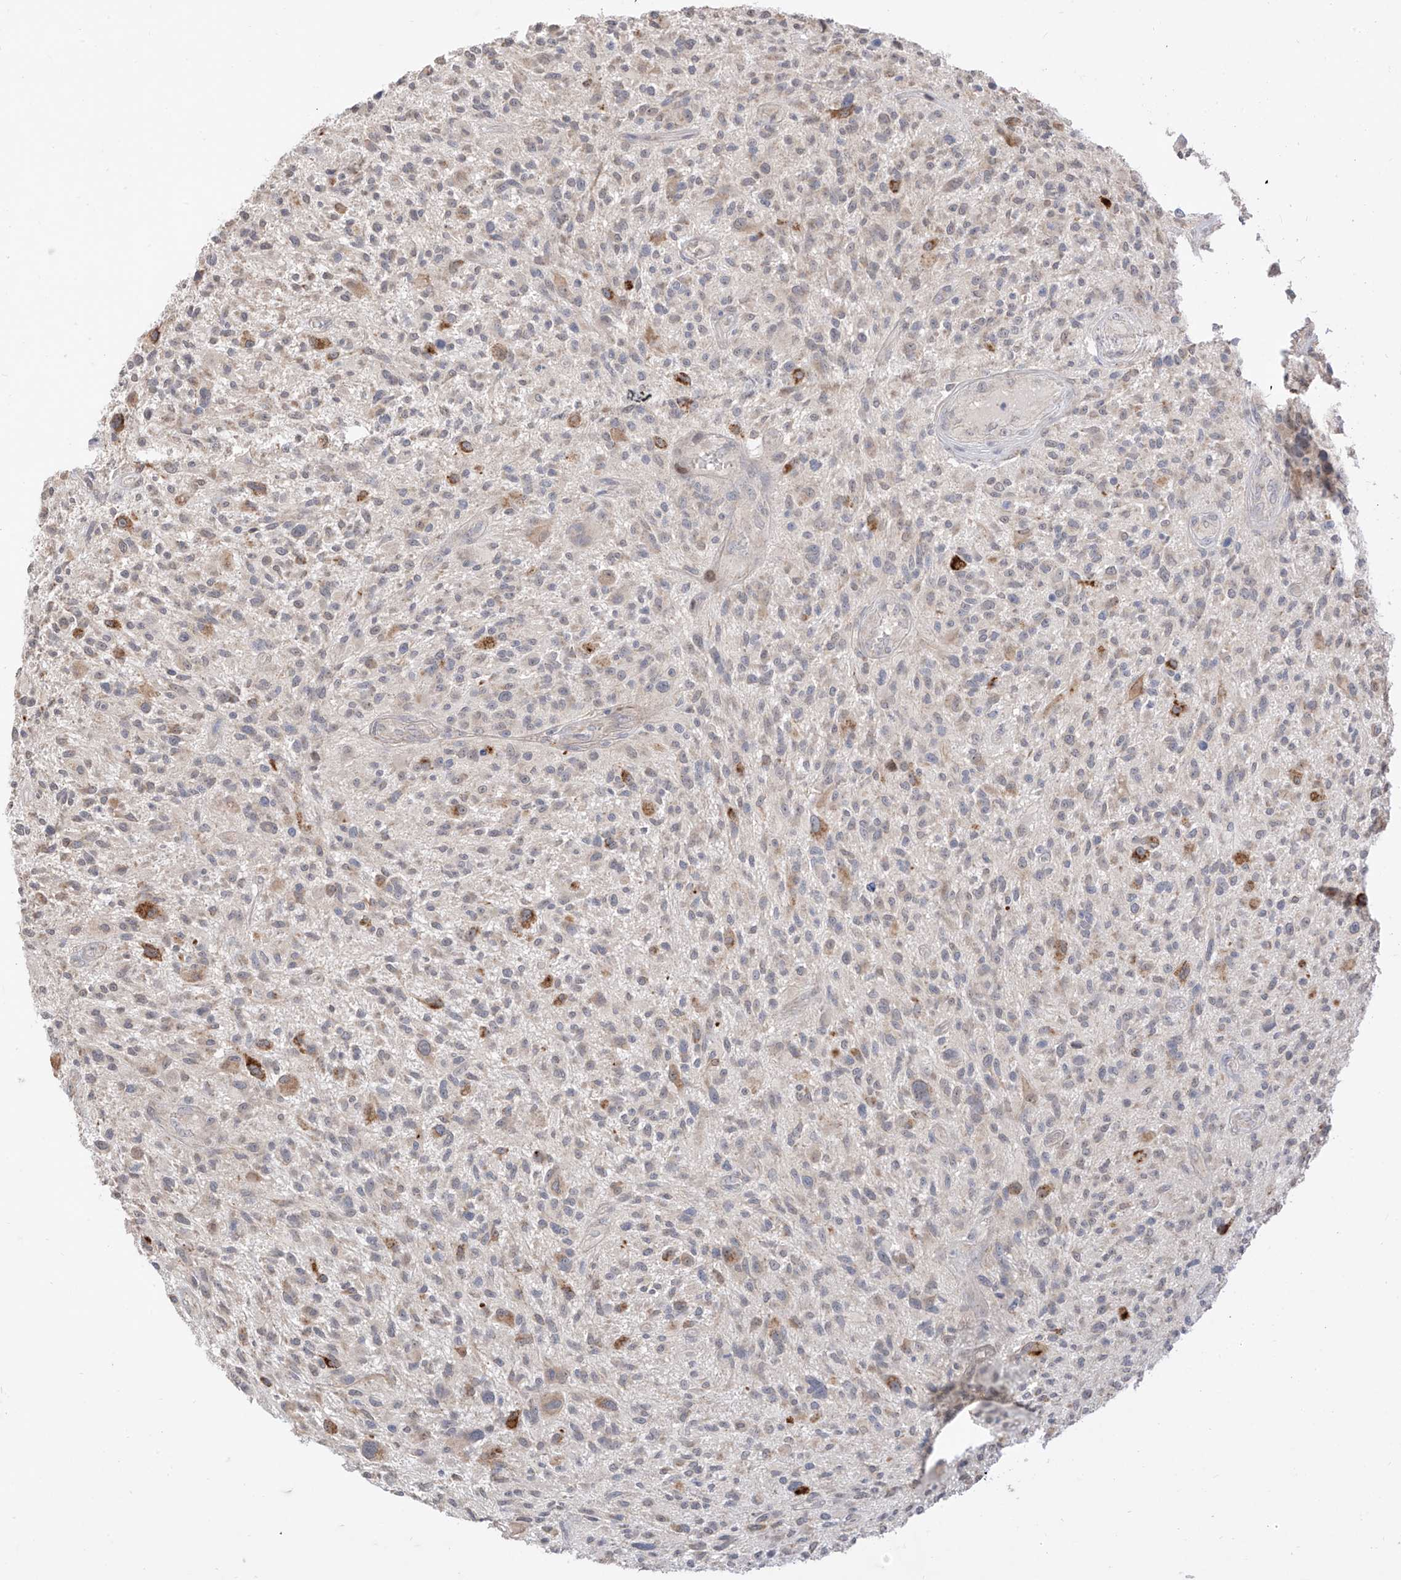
{"staining": {"intensity": "negative", "quantity": "none", "location": "none"}, "tissue": "glioma", "cell_type": "Tumor cells", "image_type": "cancer", "snomed": [{"axis": "morphology", "description": "Glioma, malignant, High grade"}, {"axis": "topography", "description": "Brain"}], "caption": "Glioma stained for a protein using IHC demonstrates no expression tumor cells.", "gene": "LATS1", "patient": {"sex": "male", "age": 47}}